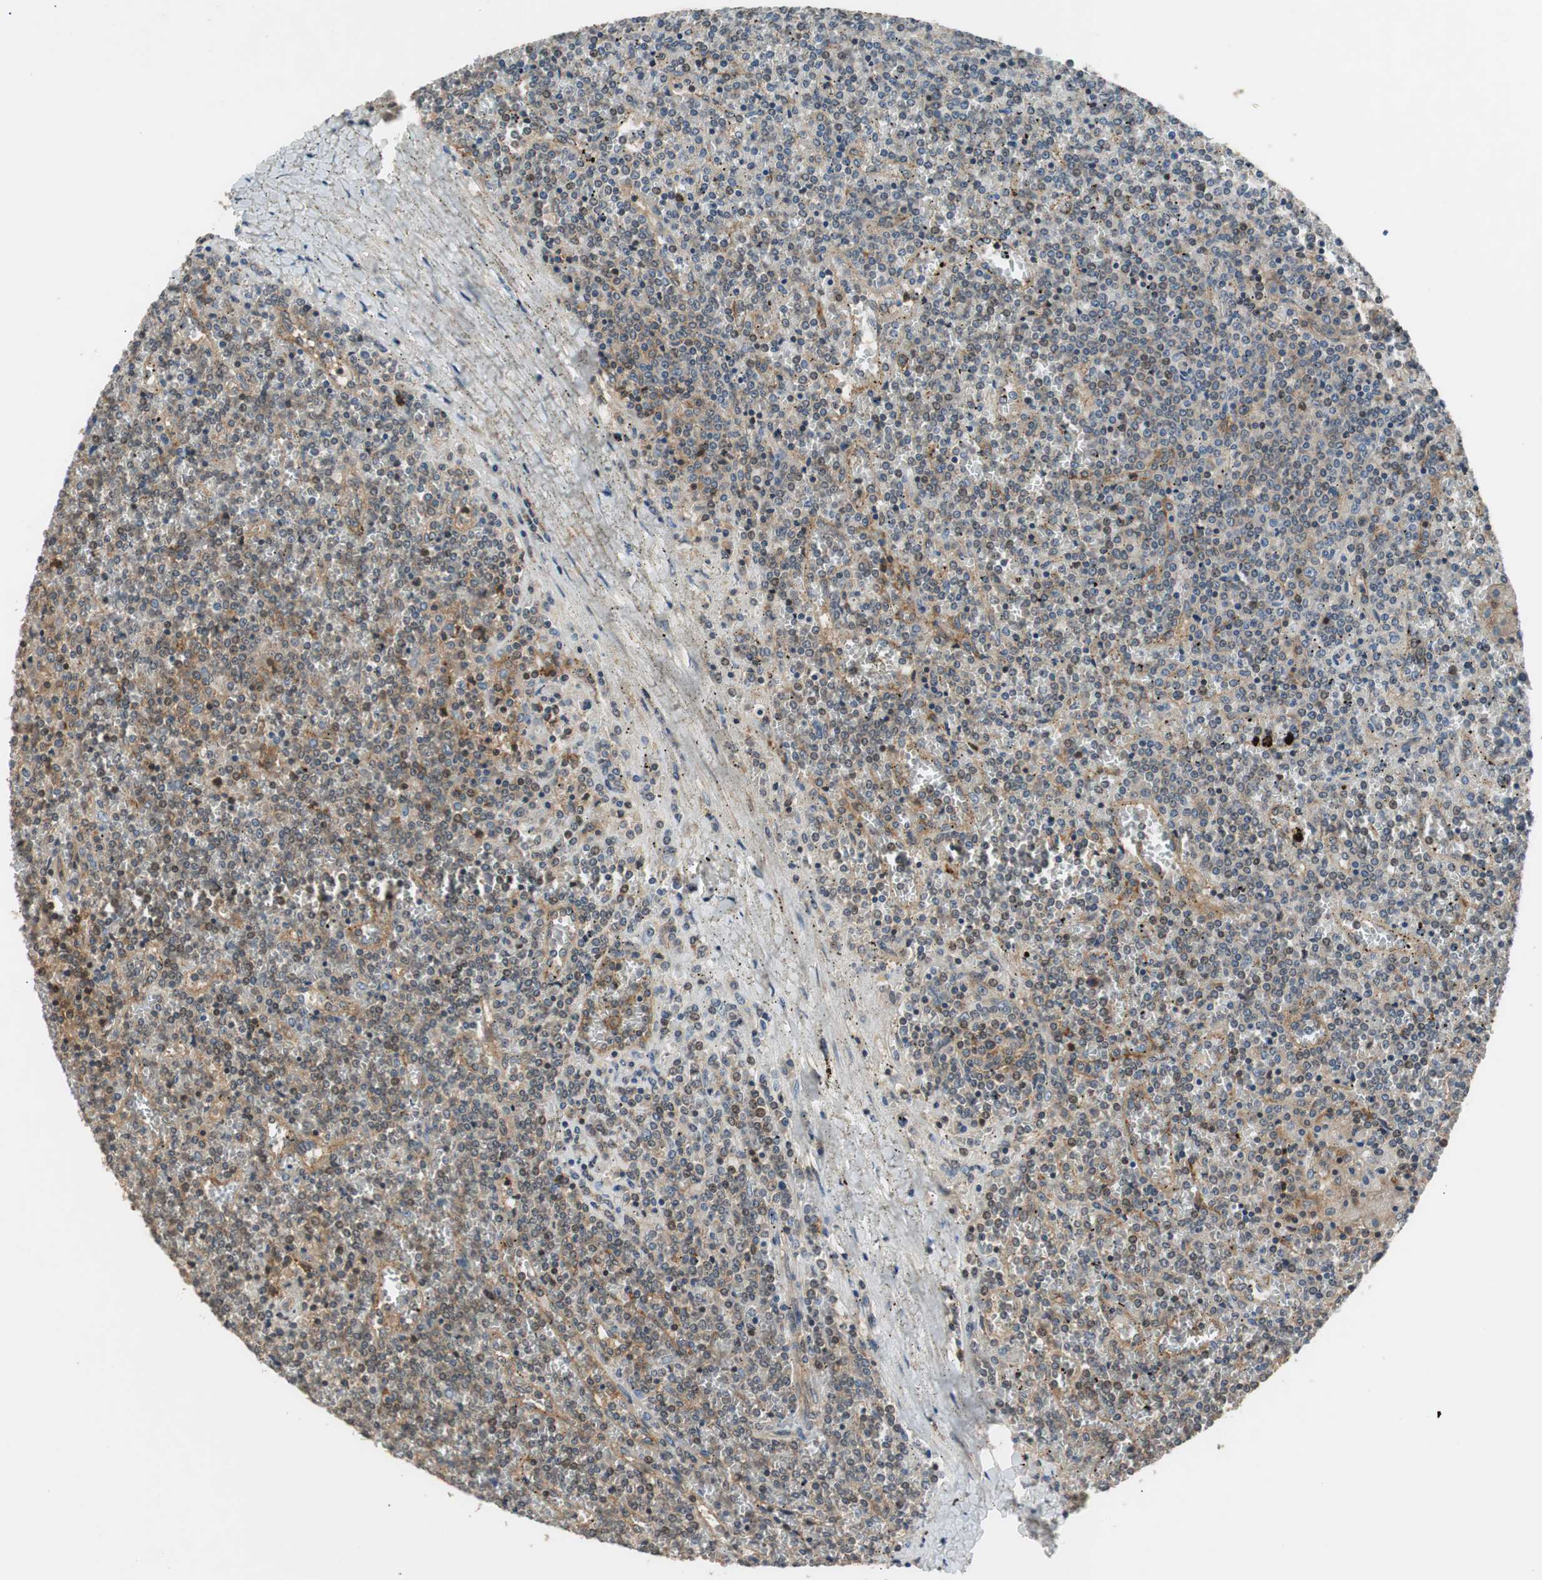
{"staining": {"intensity": "moderate", "quantity": "25%-75%", "location": "cytoplasmic/membranous,nuclear"}, "tissue": "lymphoma", "cell_type": "Tumor cells", "image_type": "cancer", "snomed": [{"axis": "morphology", "description": "Malignant lymphoma, non-Hodgkin's type, Low grade"}, {"axis": "topography", "description": "Spleen"}], "caption": "Protein expression by IHC displays moderate cytoplasmic/membranous and nuclear staining in about 25%-75% of tumor cells in low-grade malignant lymphoma, non-Hodgkin's type.", "gene": "TMEM230", "patient": {"sex": "female", "age": 19}}